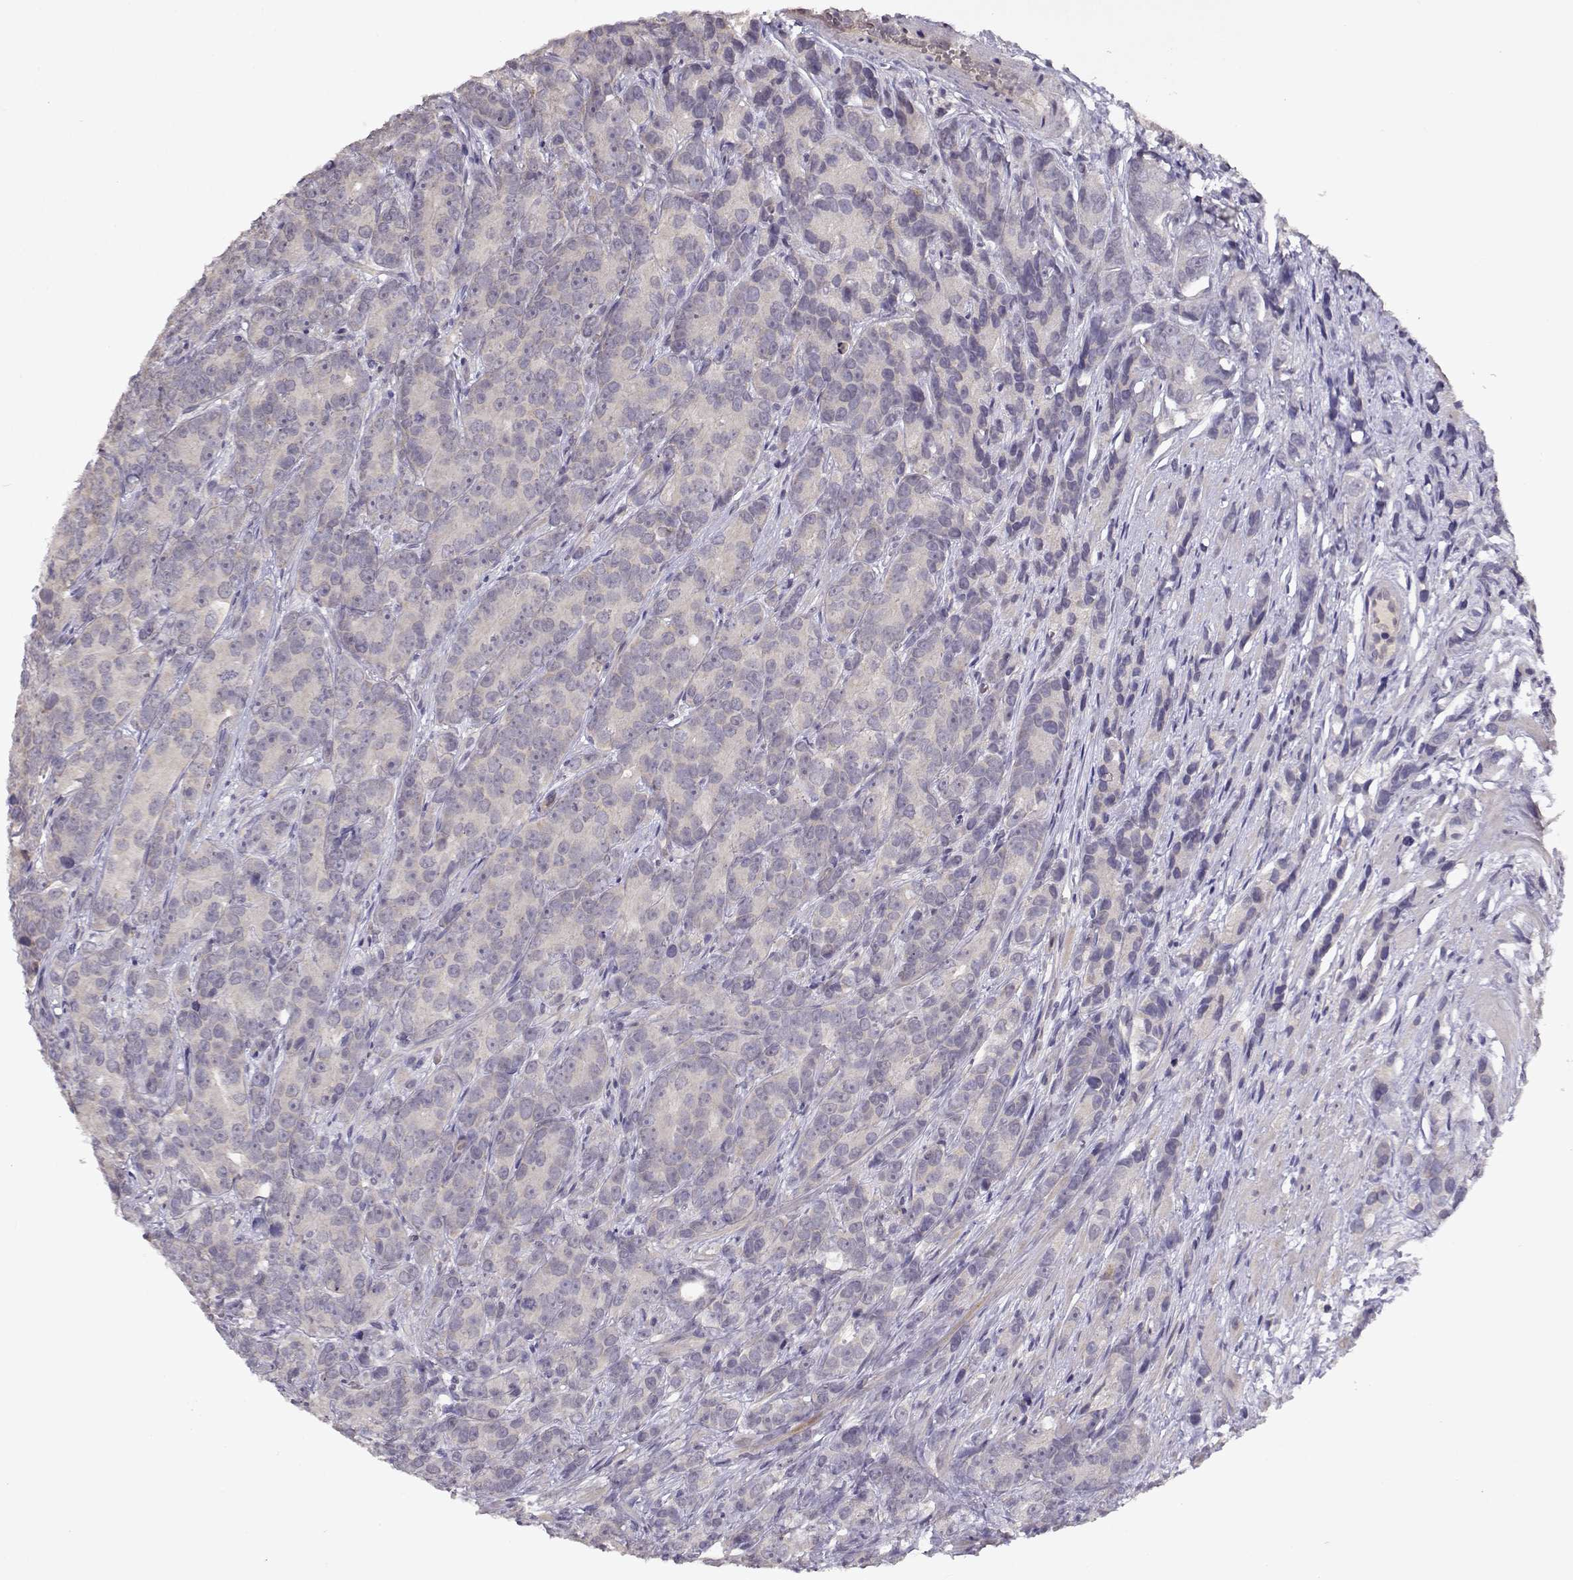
{"staining": {"intensity": "negative", "quantity": "none", "location": "none"}, "tissue": "prostate cancer", "cell_type": "Tumor cells", "image_type": "cancer", "snomed": [{"axis": "morphology", "description": "Adenocarcinoma, High grade"}, {"axis": "topography", "description": "Prostate"}], "caption": "The IHC micrograph has no significant expression in tumor cells of prostate high-grade adenocarcinoma tissue.", "gene": "BMX", "patient": {"sex": "male", "age": 90}}